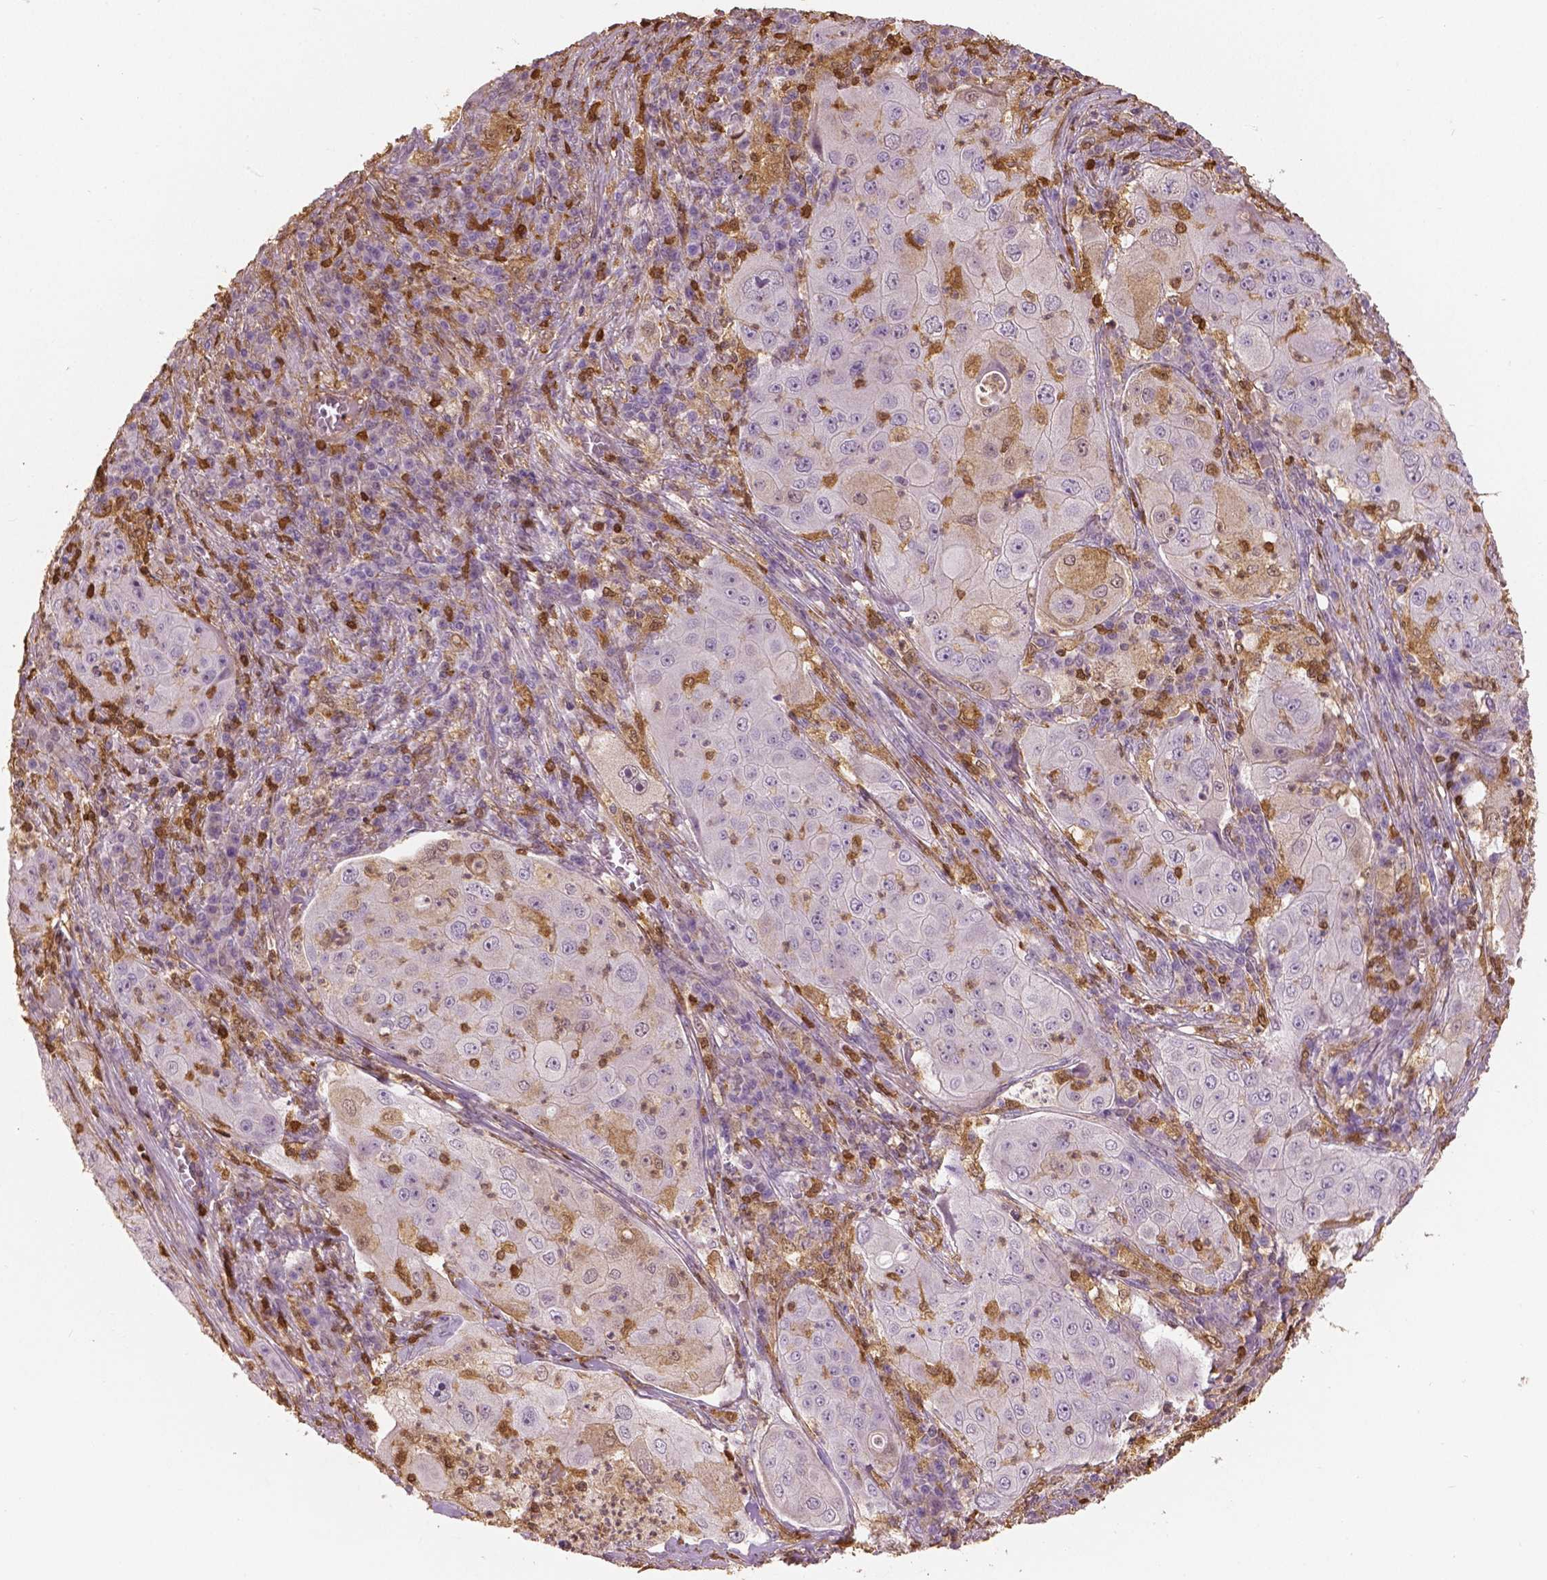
{"staining": {"intensity": "negative", "quantity": "none", "location": "none"}, "tissue": "lung cancer", "cell_type": "Tumor cells", "image_type": "cancer", "snomed": [{"axis": "morphology", "description": "Squamous cell carcinoma, NOS"}, {"axis": "topography", "description": "Lung"}], "caption": "This is an IHC histopathology image of lung cancer. There is no staining in tumor cells.", "gene": "S100A4", "patient": {"sex": "female", "age": 59}}